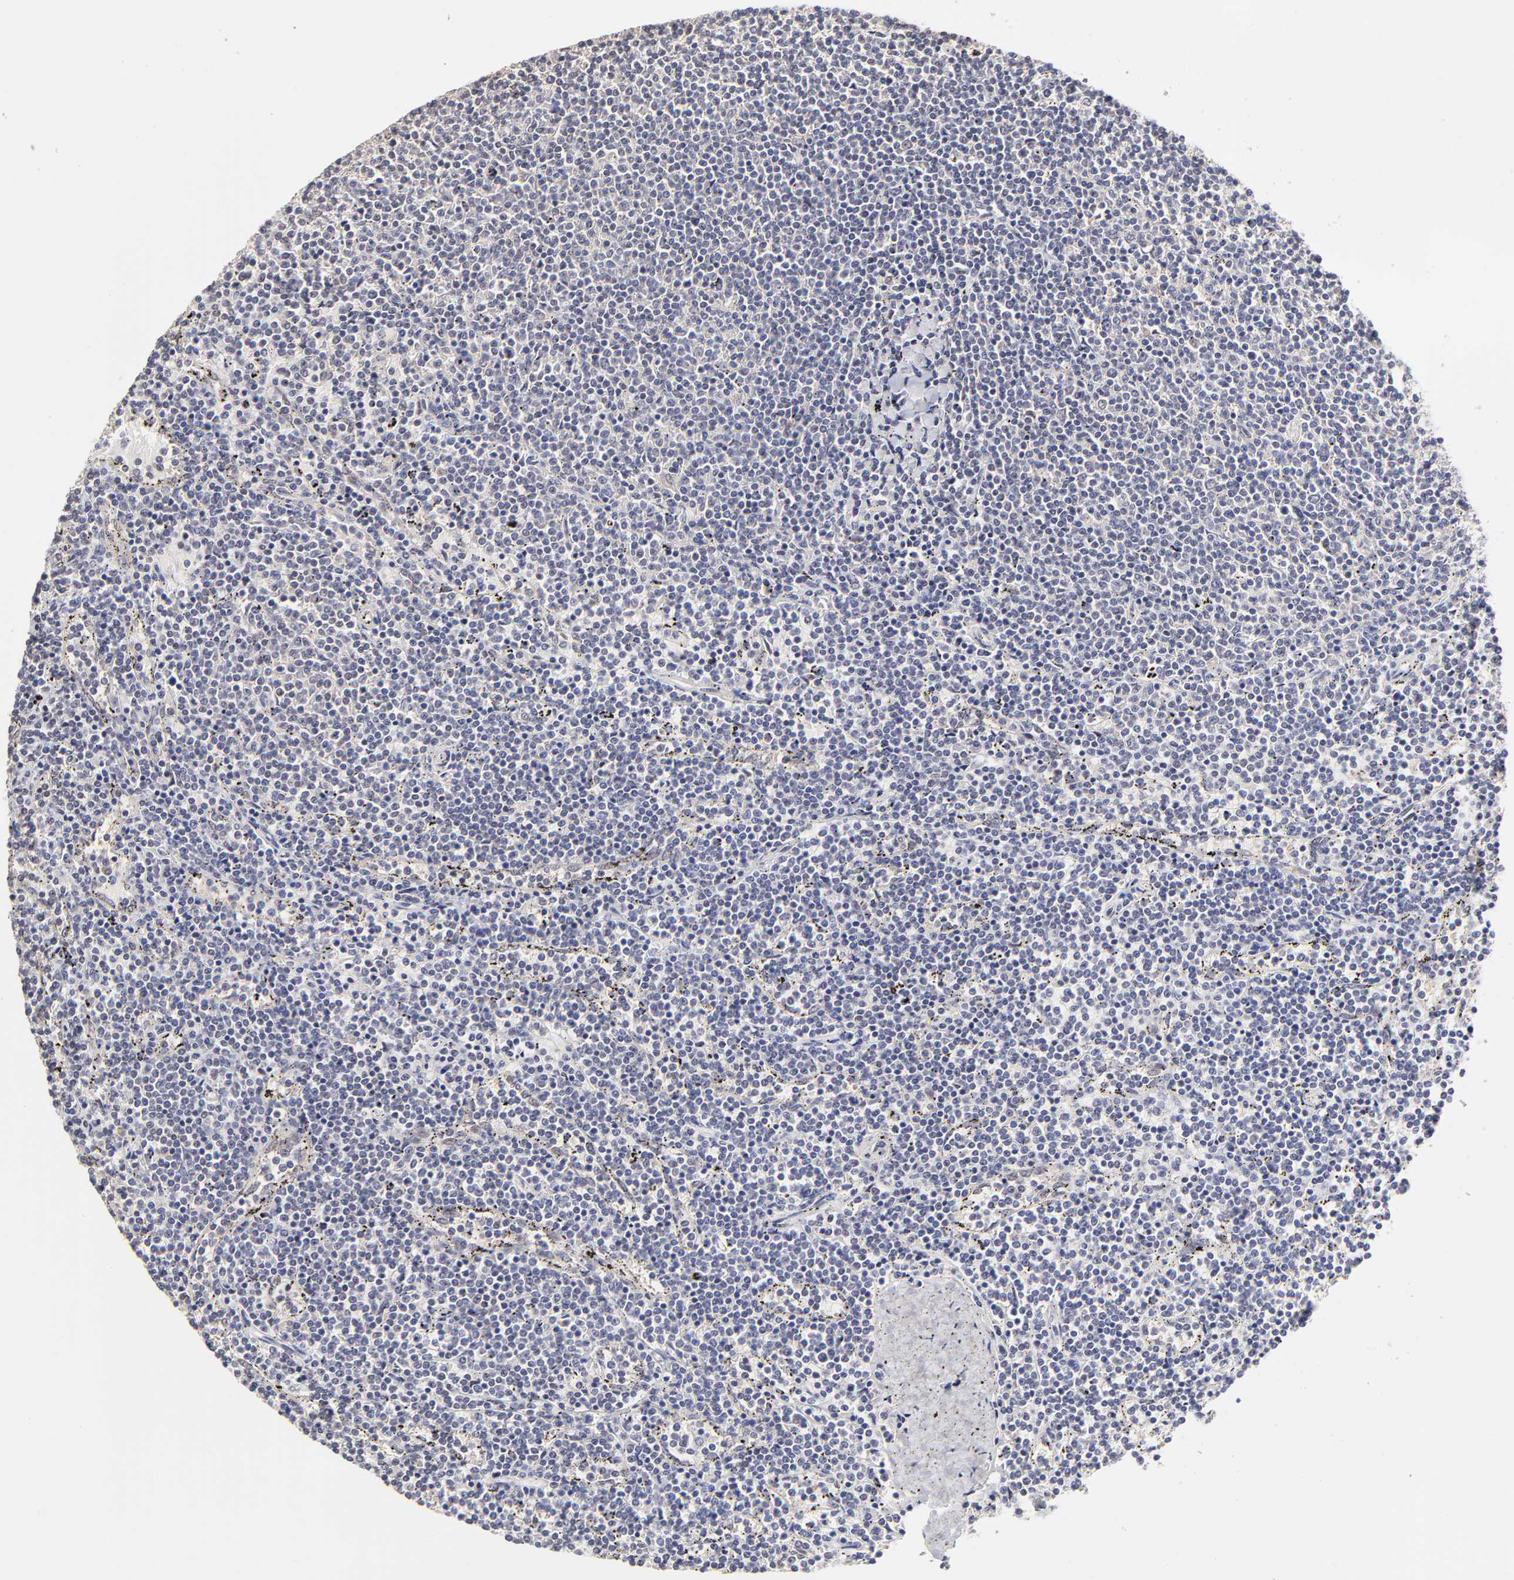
{"staining": {"intensity": "negative", "quantity": "none", "location": "none"}, "tissue": "lymphoma", "cell_type": "Tumor cells", "image_type": "cancer", "snomed": [{"axis": "morphology", "description": "Malignant lymphoma, non-Hodgkin's type, Low grade"}, {"axis": "topography", "description": "Spleen"}], "caption": "Tumor cells show no significant staining in low-grade malignant lymphoma, non-Hodgkin's type.", "gene": "ZNF10", "patient": {"sex": "female", "age": 50}}